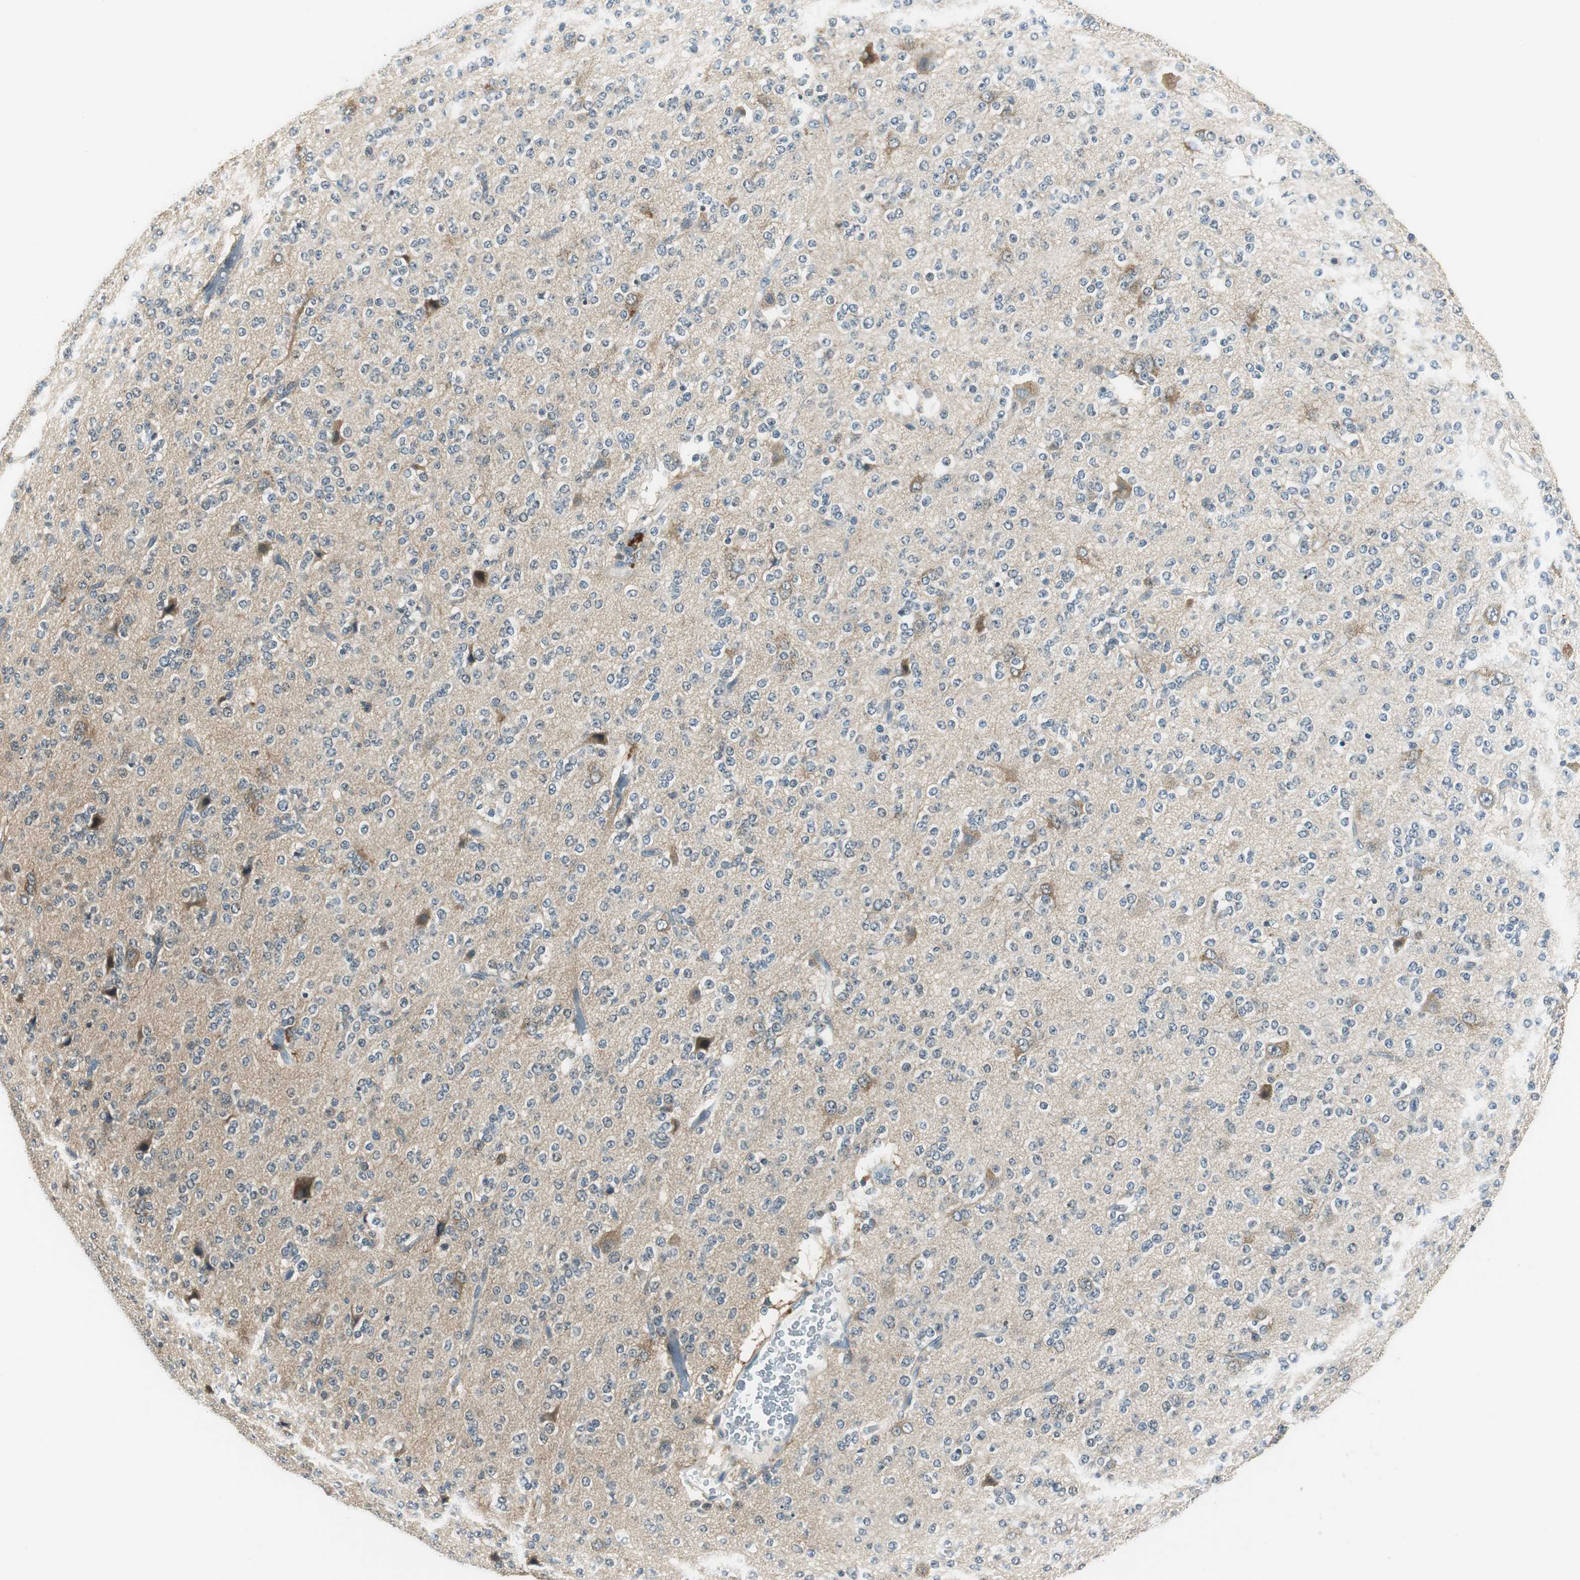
{"staining": {"intensity": "weak", "quantity": "<25%", "location": "cytoplasmic/membranous"}, "tissue": "glioma", "cell_type": "Tumor cells", "image_type": "cancer", "snomed": [{"axis": "morphology", "description": "Glioma, malignant, Low grade"}, {"axis": "topography", "description": "Brain"}], "caption": "A high-resolution photomicrograph shows IHC staining of glioma, which demonstrates no significant expression in tumor cells. (Immunohistochemistry, brightfield microscopy, high magnification).", "gene": "ME1", "patient": {"sex": "male", "age": 38}}